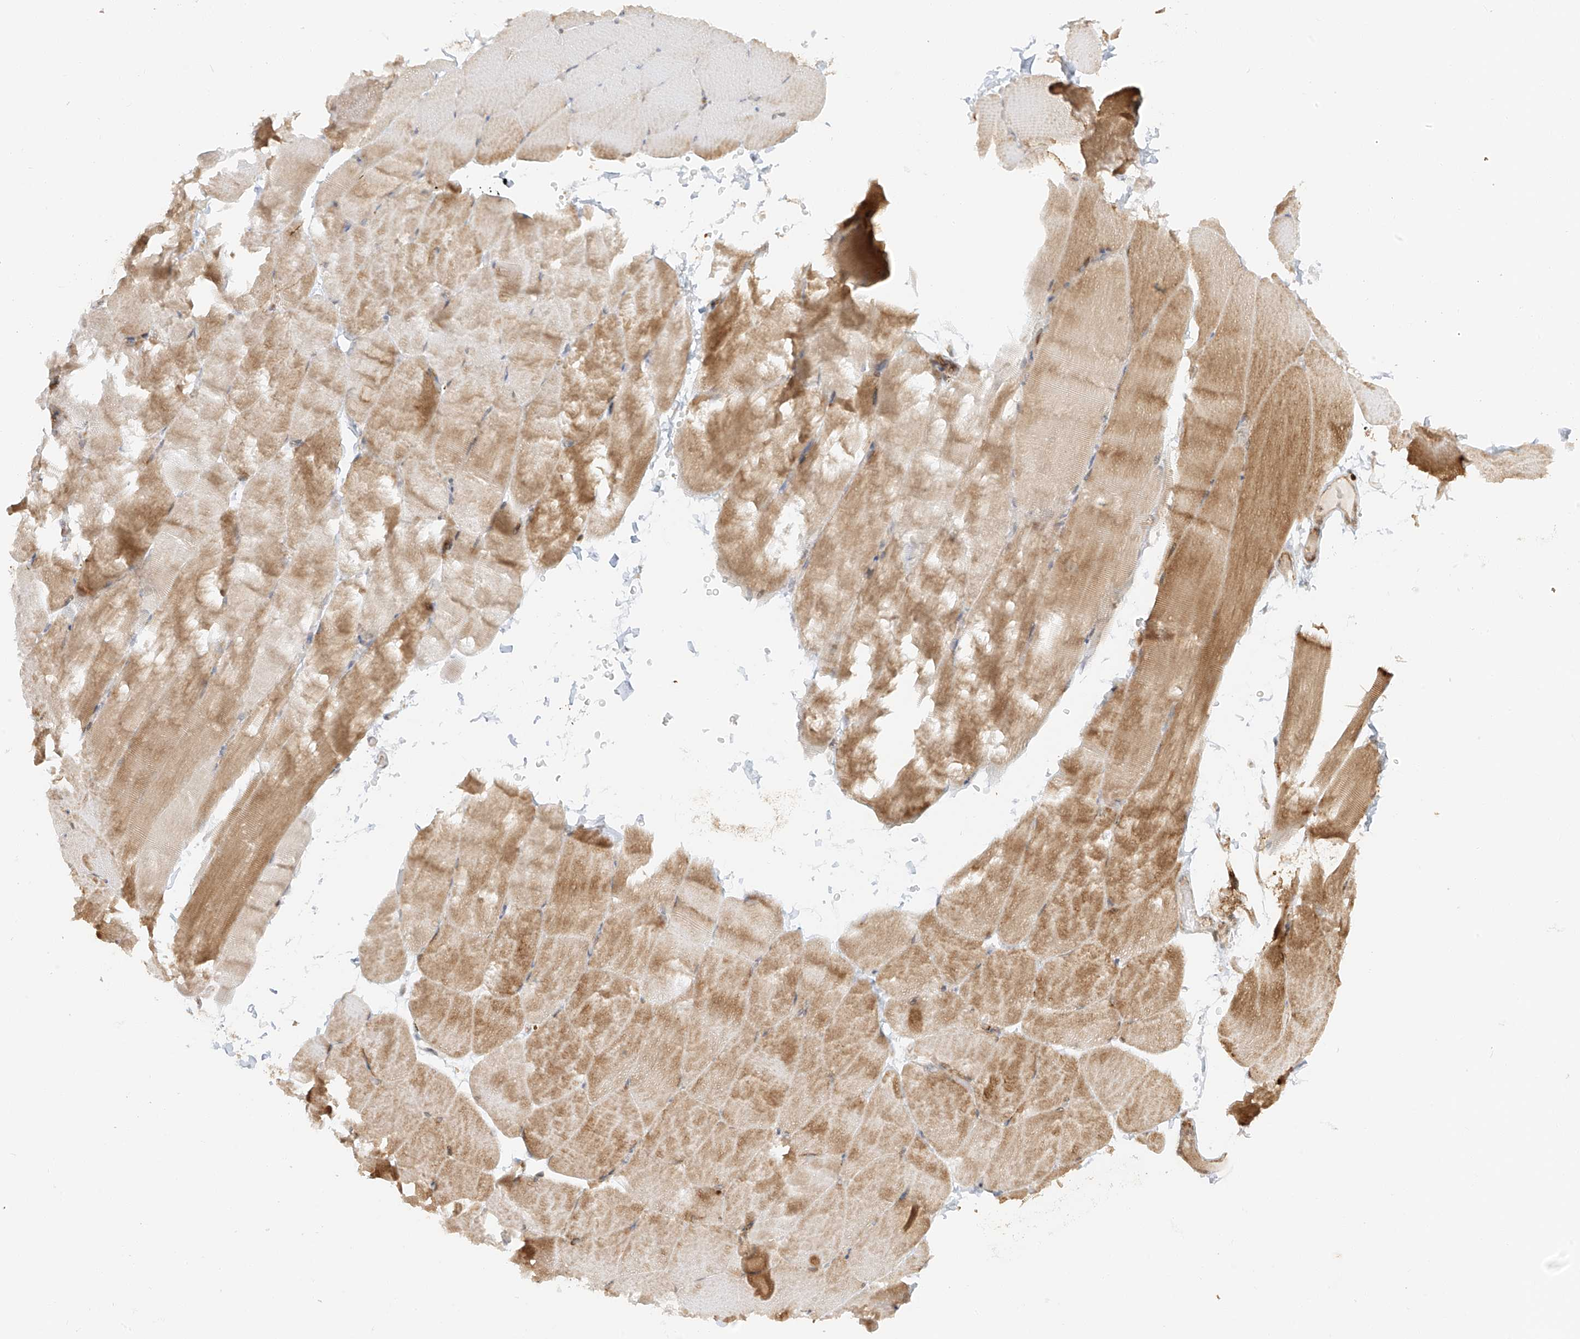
{"staining": {"intensity": "moderate", "quantity": "25%-75%", "location": "cytoplasmic/membranous"}, "tissue": "skeletal muscle", "cell_type": "Myocytes", "image_type": "normal", "snomed": [{"axis": "morphology", "description": "Normal tissue, NOS"}, {"axis": "topography", "description": "Skeletal muscle"}, {"axis": "topography", "description": "Parathyroid gland"}], "caption": "This photomicrograph demonstrates IHC staining of benign human skeletal muscle, with medium moderate cytoplasmic/membranous staining in about 25%-75% of myocytes.", "gene": "MIPEP", "patient": {"sex": "female", "age": 37}}